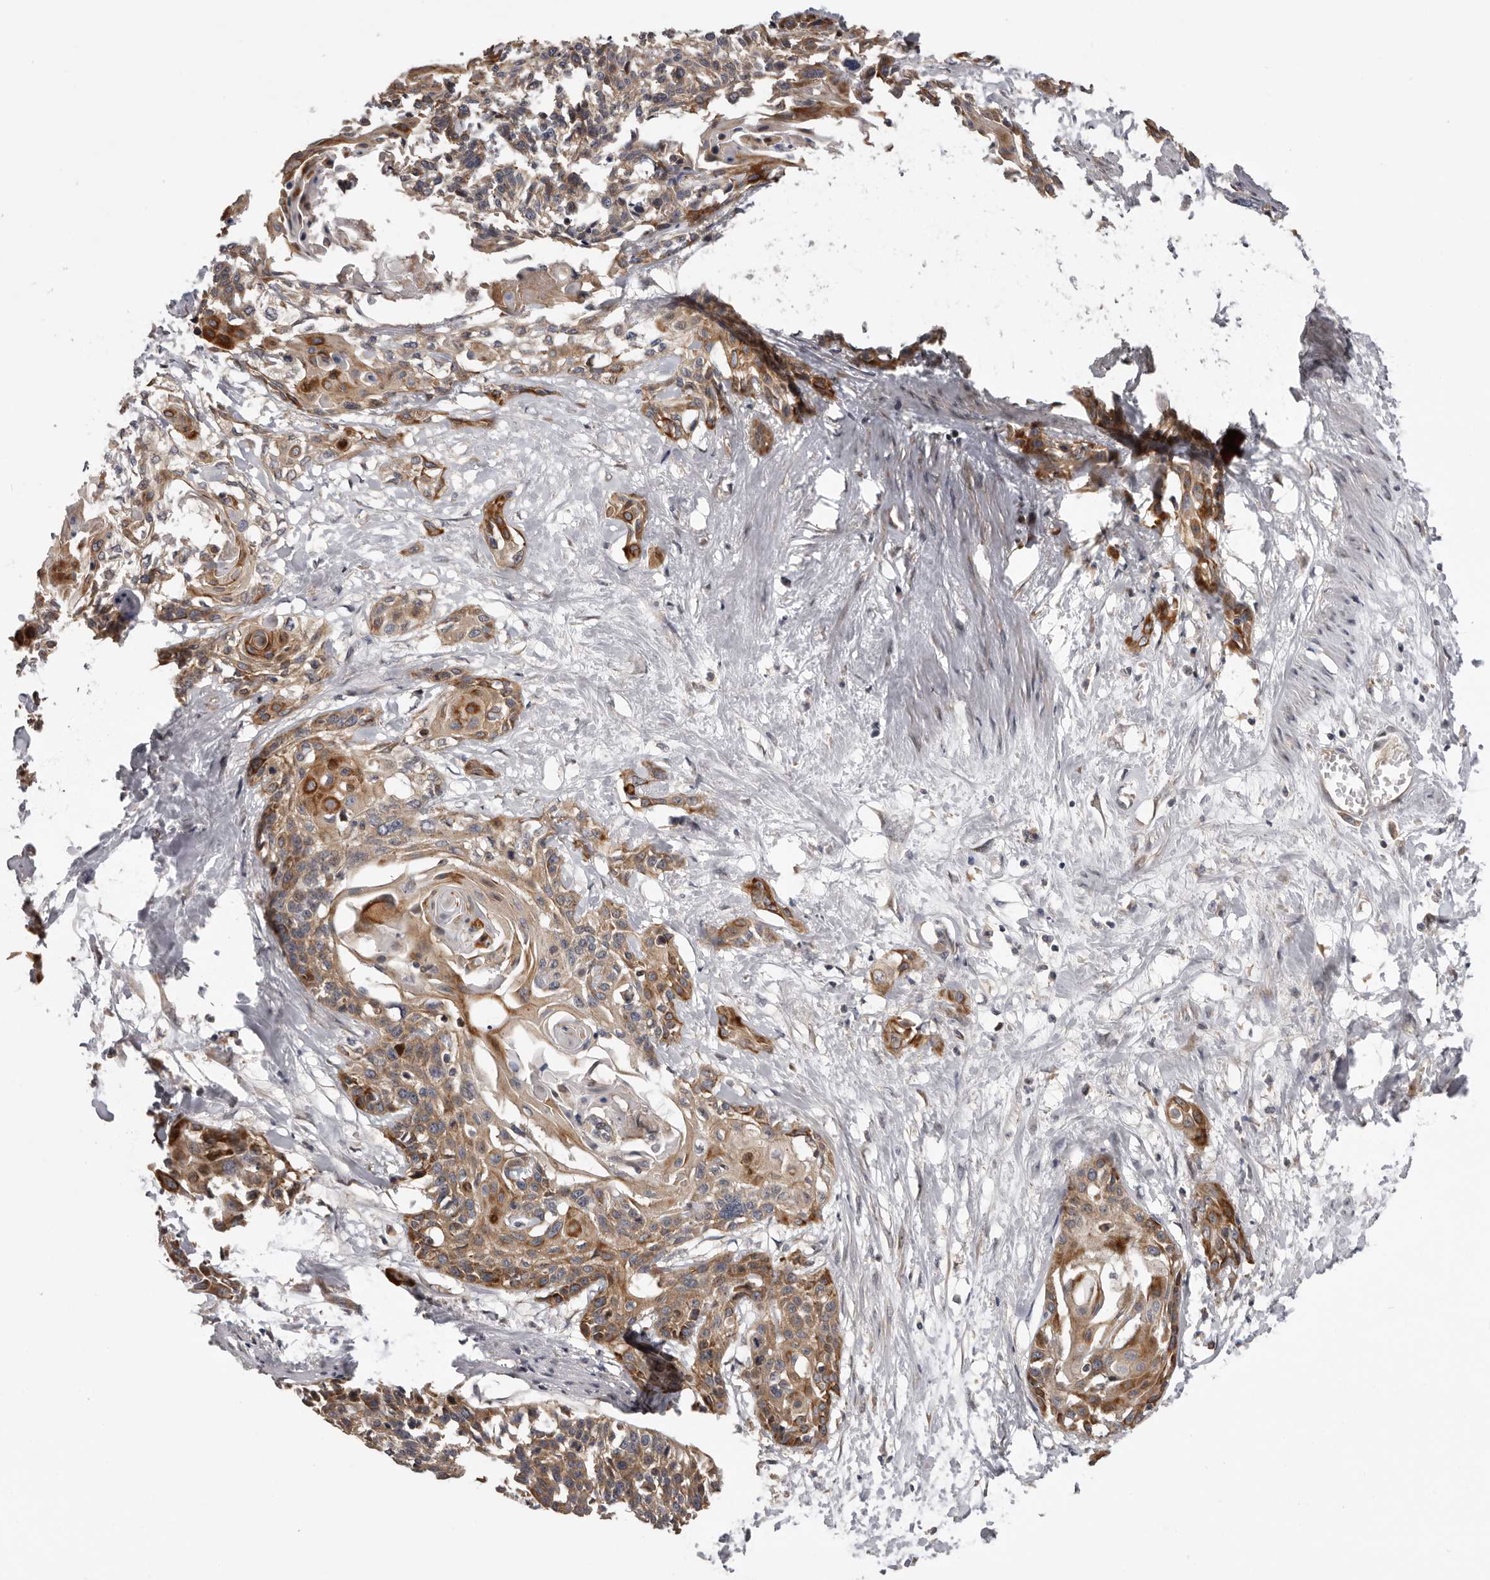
{"staining": {"intensity": "moderate", "quantity": ">75%", "location": "cytoplasmic/membranous"}, "tissue": "cervical cancer", "cell_type": "Tumor cells", "image_type": "cancer", "snomed": [{"axis": "morphology", "description": "Squamous cell carcinoma, NOS"}, {"axis": "topography", "description": "Cervix"}], "caption": "Immunohistochemistry image of squamous cell carcinoma (cervical) stained for a protein (brown), which demonstrates medium levels of moderate cytoplasmic/membranous positivity in approximately >75% of tumor cells.", "gene": "VPS37A", "patient": {"sex": "female", "age": 57}}